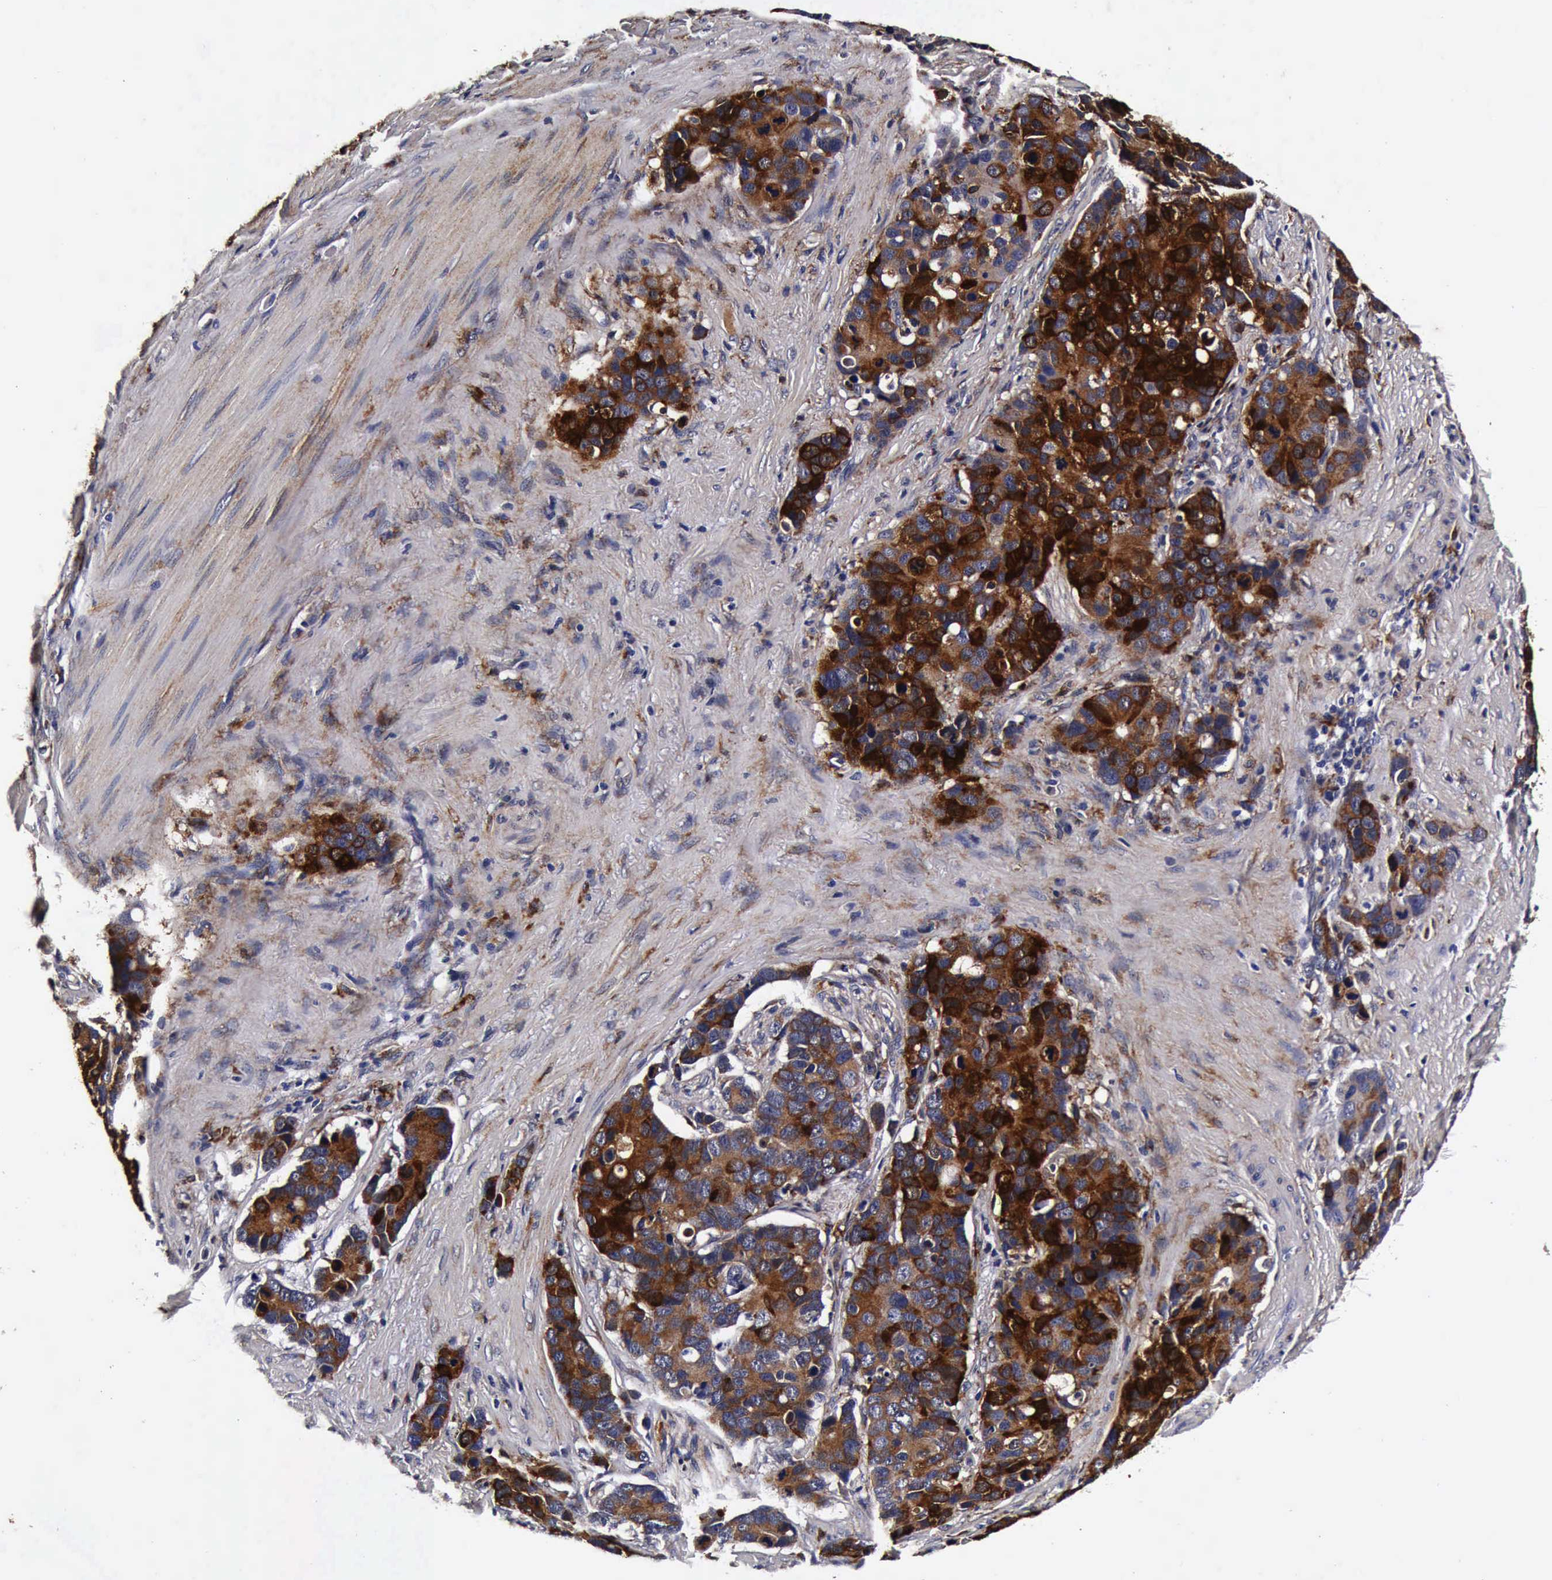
{"staining": {"intensity": "strong", "quantity": ">75%", "location": "cytoplasmic/membranous"}, "tissue": "stomach cancer", "cell_type": "Tumor cells", "image_type": "cancer", "snomed": [{"axis": "morphology", "description": "Adenocarcinoma, NOS"}, {"axis": "topography", "description": "Stomach, upper"}], "caption": "This is a micrograph of immunohistochemistry (IHC) staining of stomach cancer, which shows strong positivity in the cytoplasmic/membranous of tumor cells.", "gene": "CST3", "patient": {"sex": "male", "age": 71}}